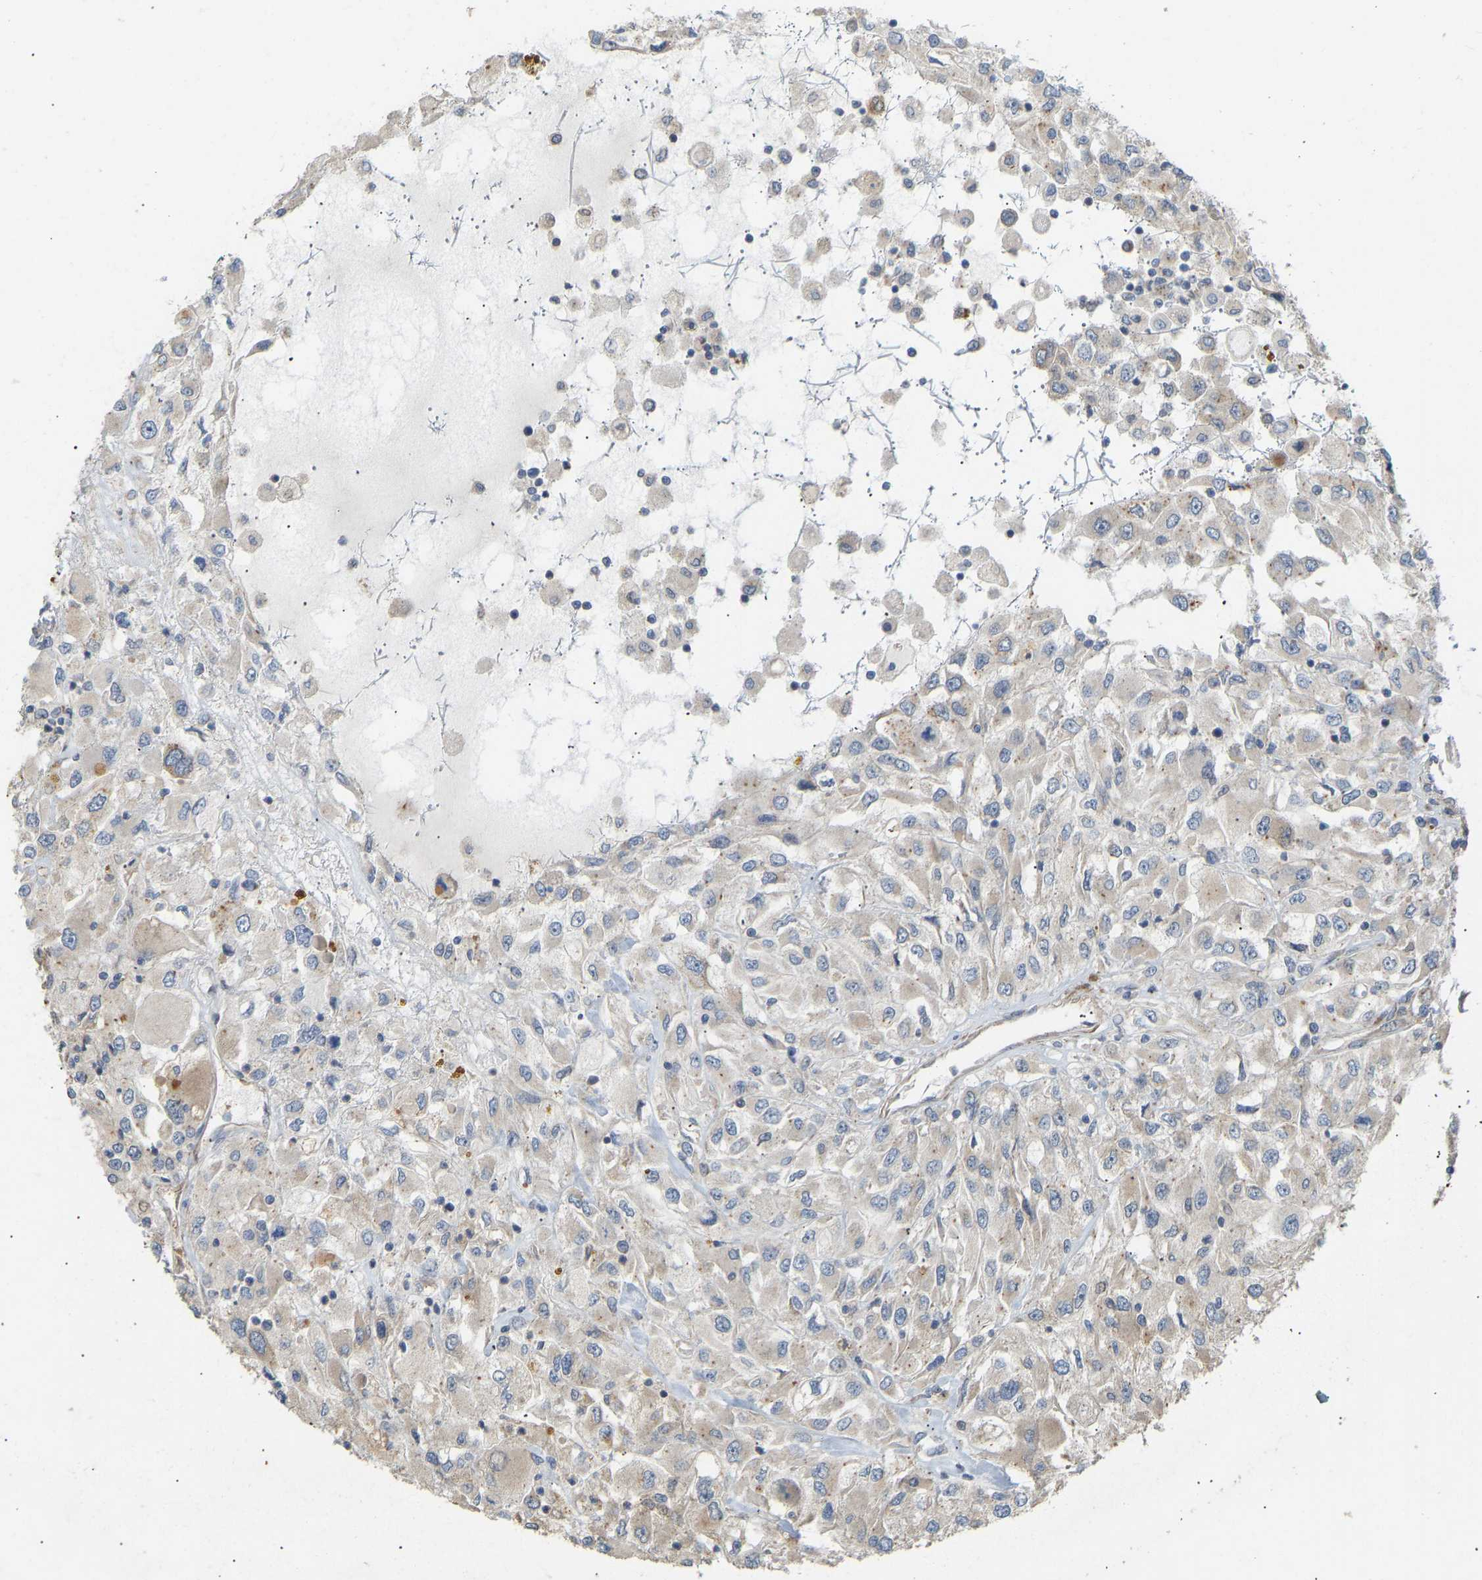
{"staining": {"intensity": "negative", "quantity": "none", "location": "none"}, "tissue": "renal cancer", "cell_type": "Tumor cells", "image_type": "cancer", "snomed": [{"axis": "morphology", "description": "Adenocarcinoma, NOS"}, {"axis": "topography", "description": "Kidney"}], "caption": "Immunohistochemical staining of renal cancer (adenocarcinoma) displays no significant staining in tumor cells.", "gene": "HACD2", "patient": {"sex": "male", "age": 57}}